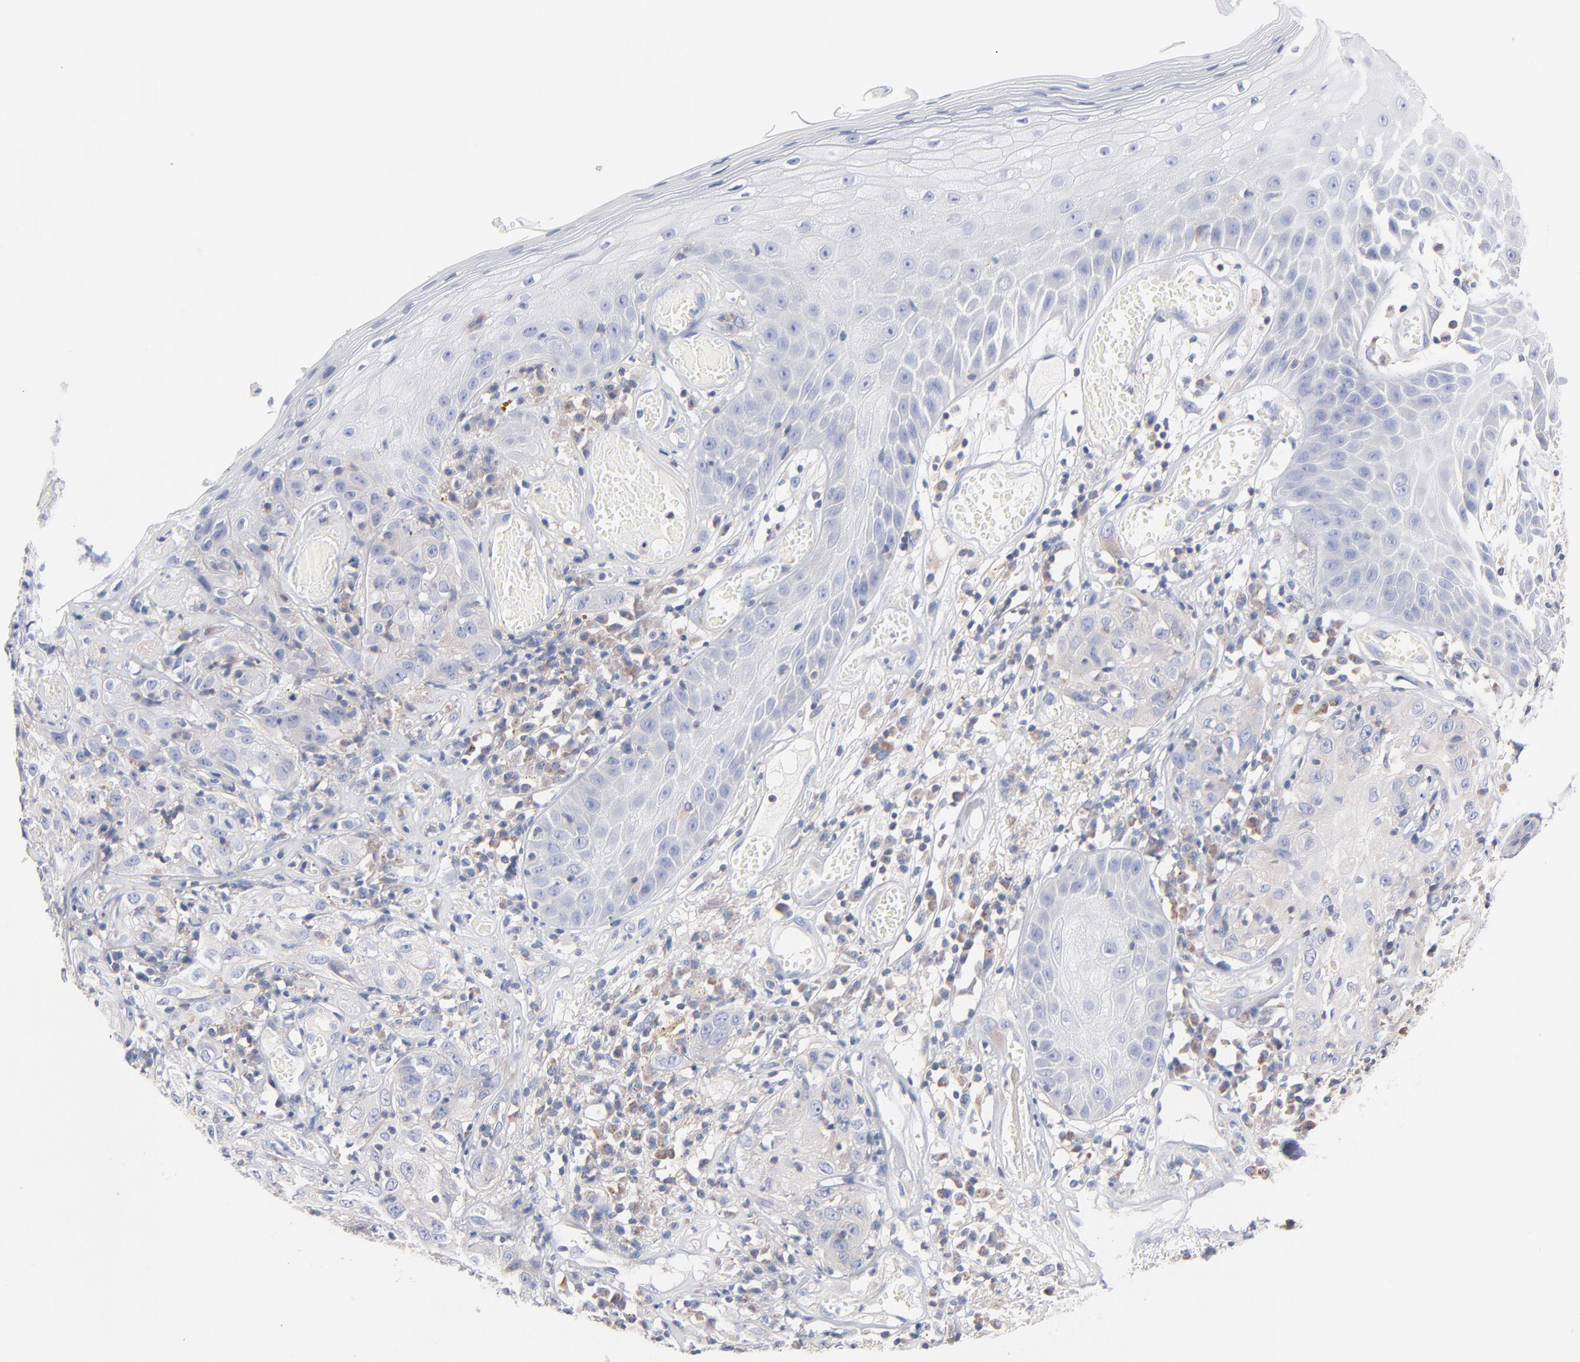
{"staining": {"intensity": "negative", "quantity": "none", "location": "none"}, "tissue": "skin cancer", "cell_type": "Tumor cells", "image_type": "cancer", "snomed": [{"axis": "morphology", "description": "Squamous cell carcinoma, NOS"}, {"axis": "topography", "description": "Skin"}], "caption": "High power microscopy micrograph of an IHC micrograph of skin cancer, revealing no significant staining in tumor cells.", "gene": "SEPTIN6", "patient": {"sex": "male", "age": 65}}